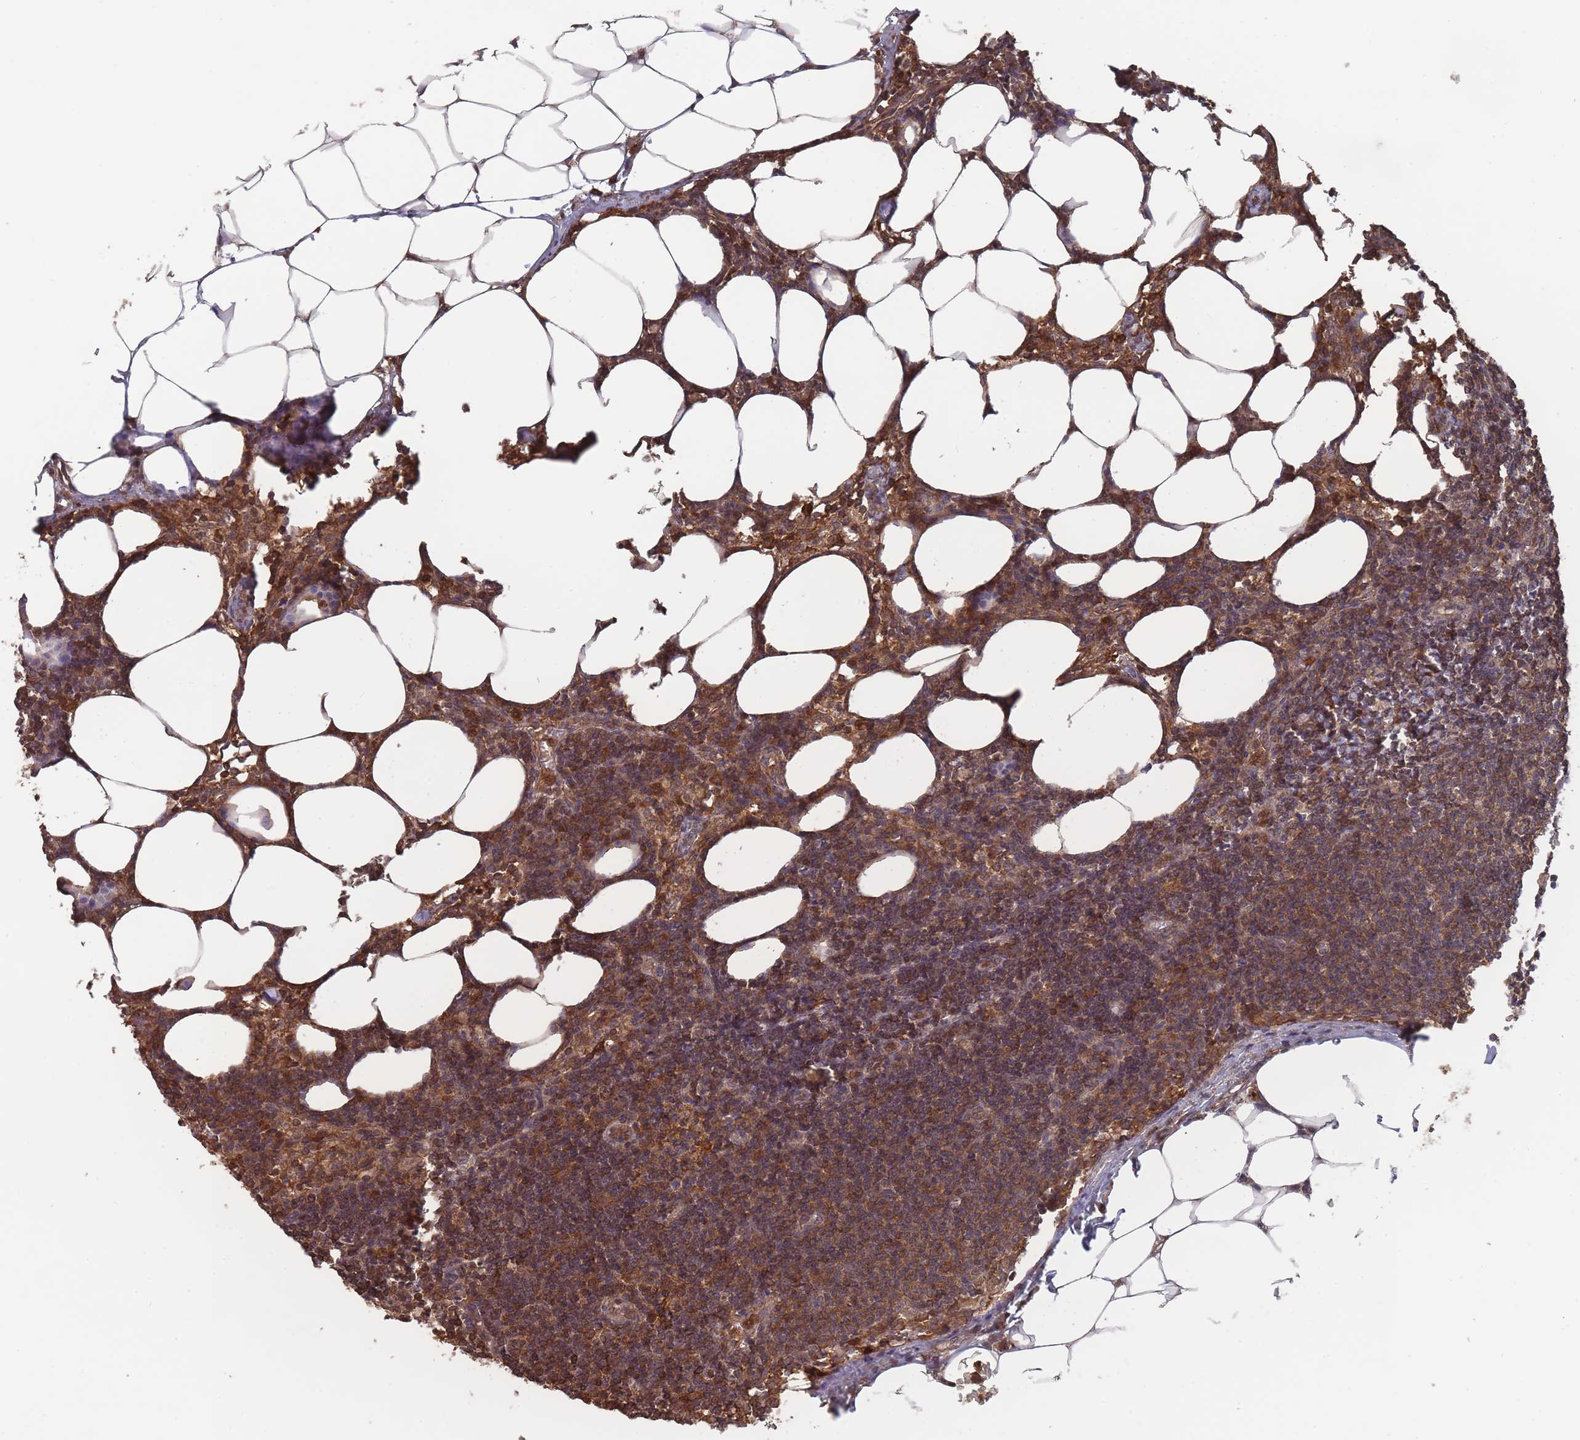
{"staining": {"intensity": "moderate", "quantity": "<25%", "location": "nuclear"}, "tissue": "lymph node", "cell_type": "Germinal center cells", "image_type": "normal", "snomed": [{"axis": "morphology", "description": "Normal tissue, NOS"}, {"axis": "topography", "description": "Lymph node"}], "caption": "This micrograph reveals IHC staining of unremarkable human lymph node, with low moderate nuclear staining in approximately <25% of germinal center cells.", "gene": "SF3B1", "patient": {"sex": "female", "age": 30}}